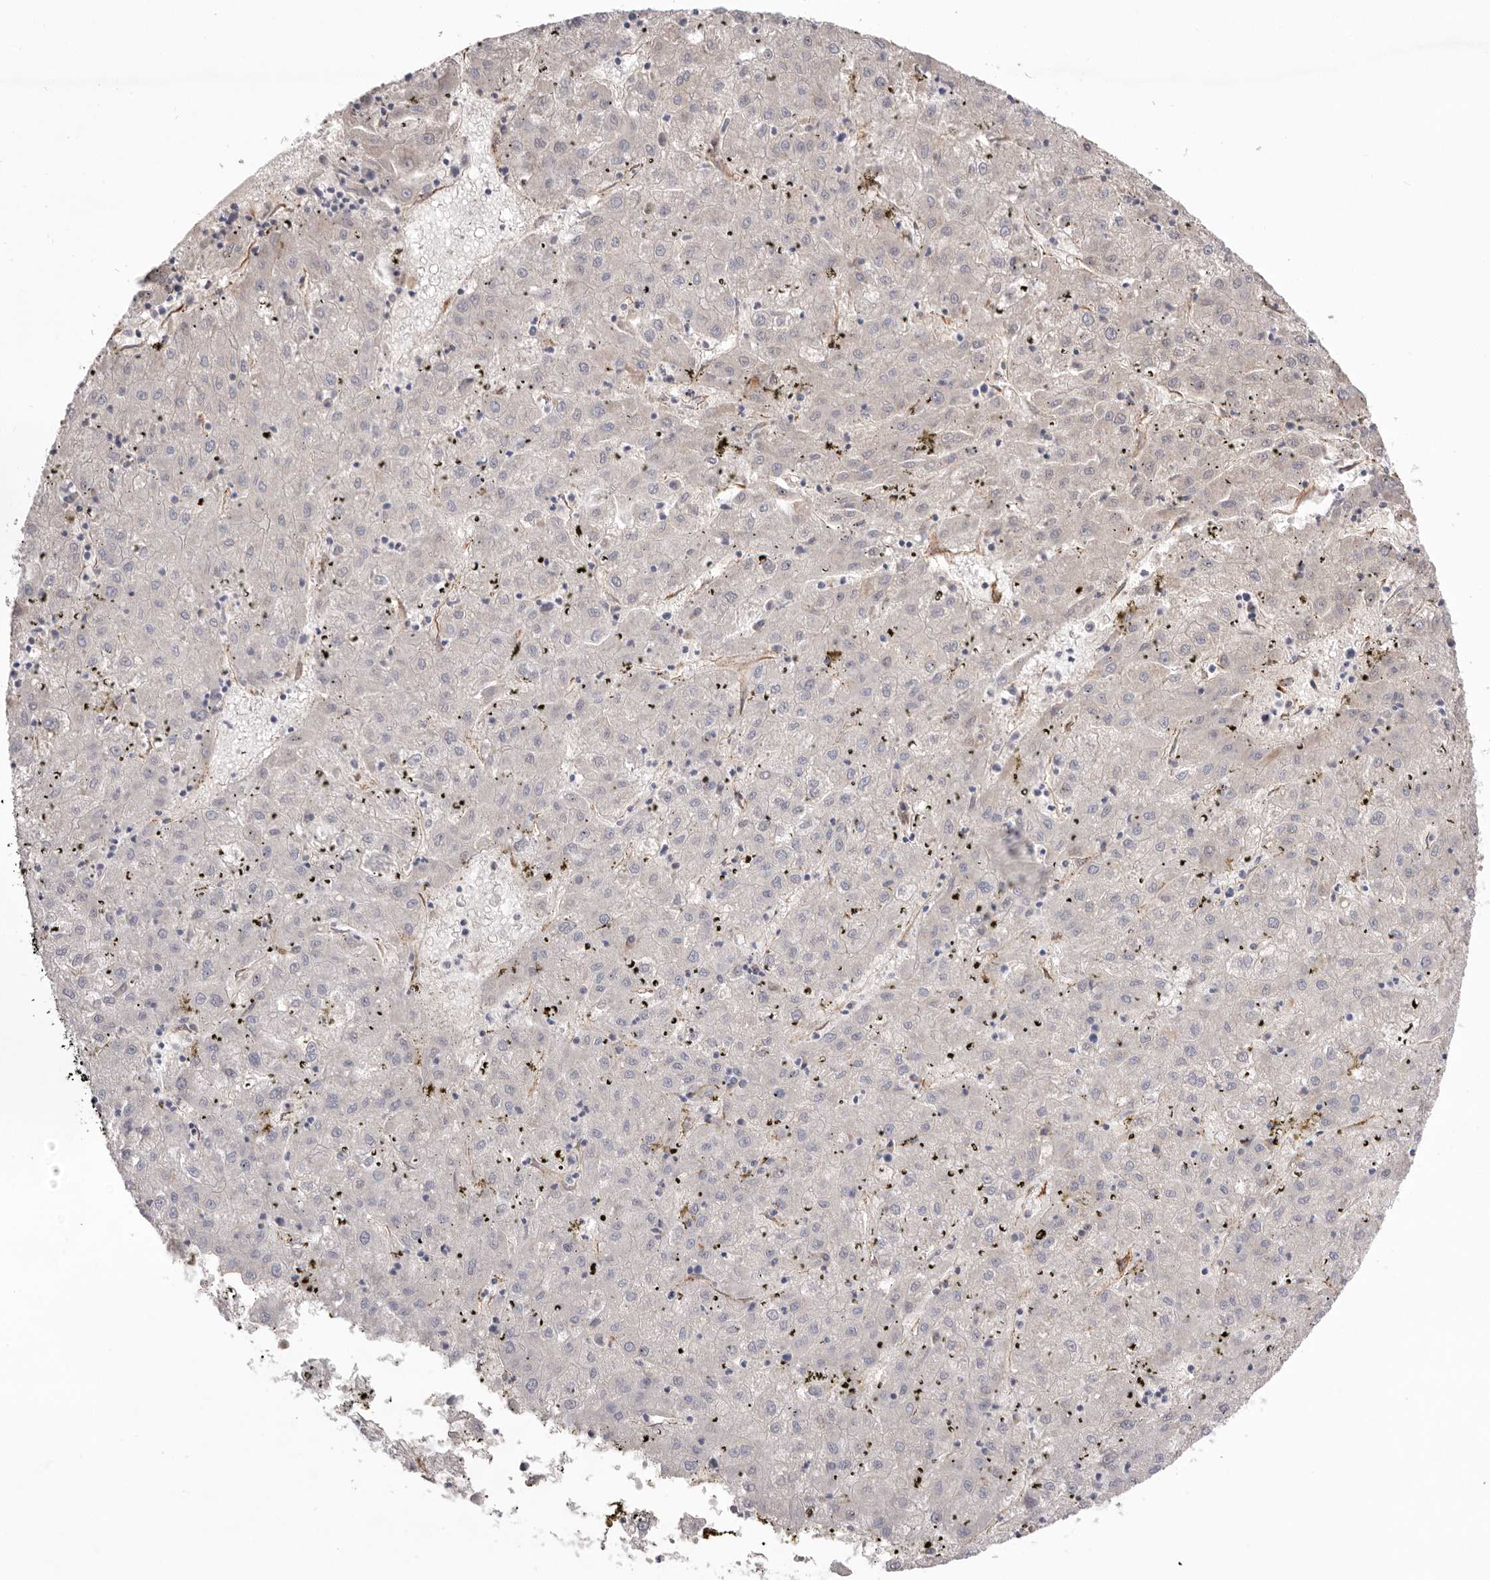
{"staining": {"intensity": "negative", "quantity": "none", "location": "none"}, "tissue": "liver cancer", "cell_type": "Tumor cells", "image_type": "cancer", "snomed": [{"axis": "morphology", "description": "Carcinoma, Hepatocellular, NOS"}, {"axis": "topography", "description": "Liver"}], "caption": "Immunohistochemical staining of hepatocellular carcinoma (liver) shows no significant positivity in tumor cells.", "gene": "LRRC66", "patient": {"sex": "male", "age": 72}}